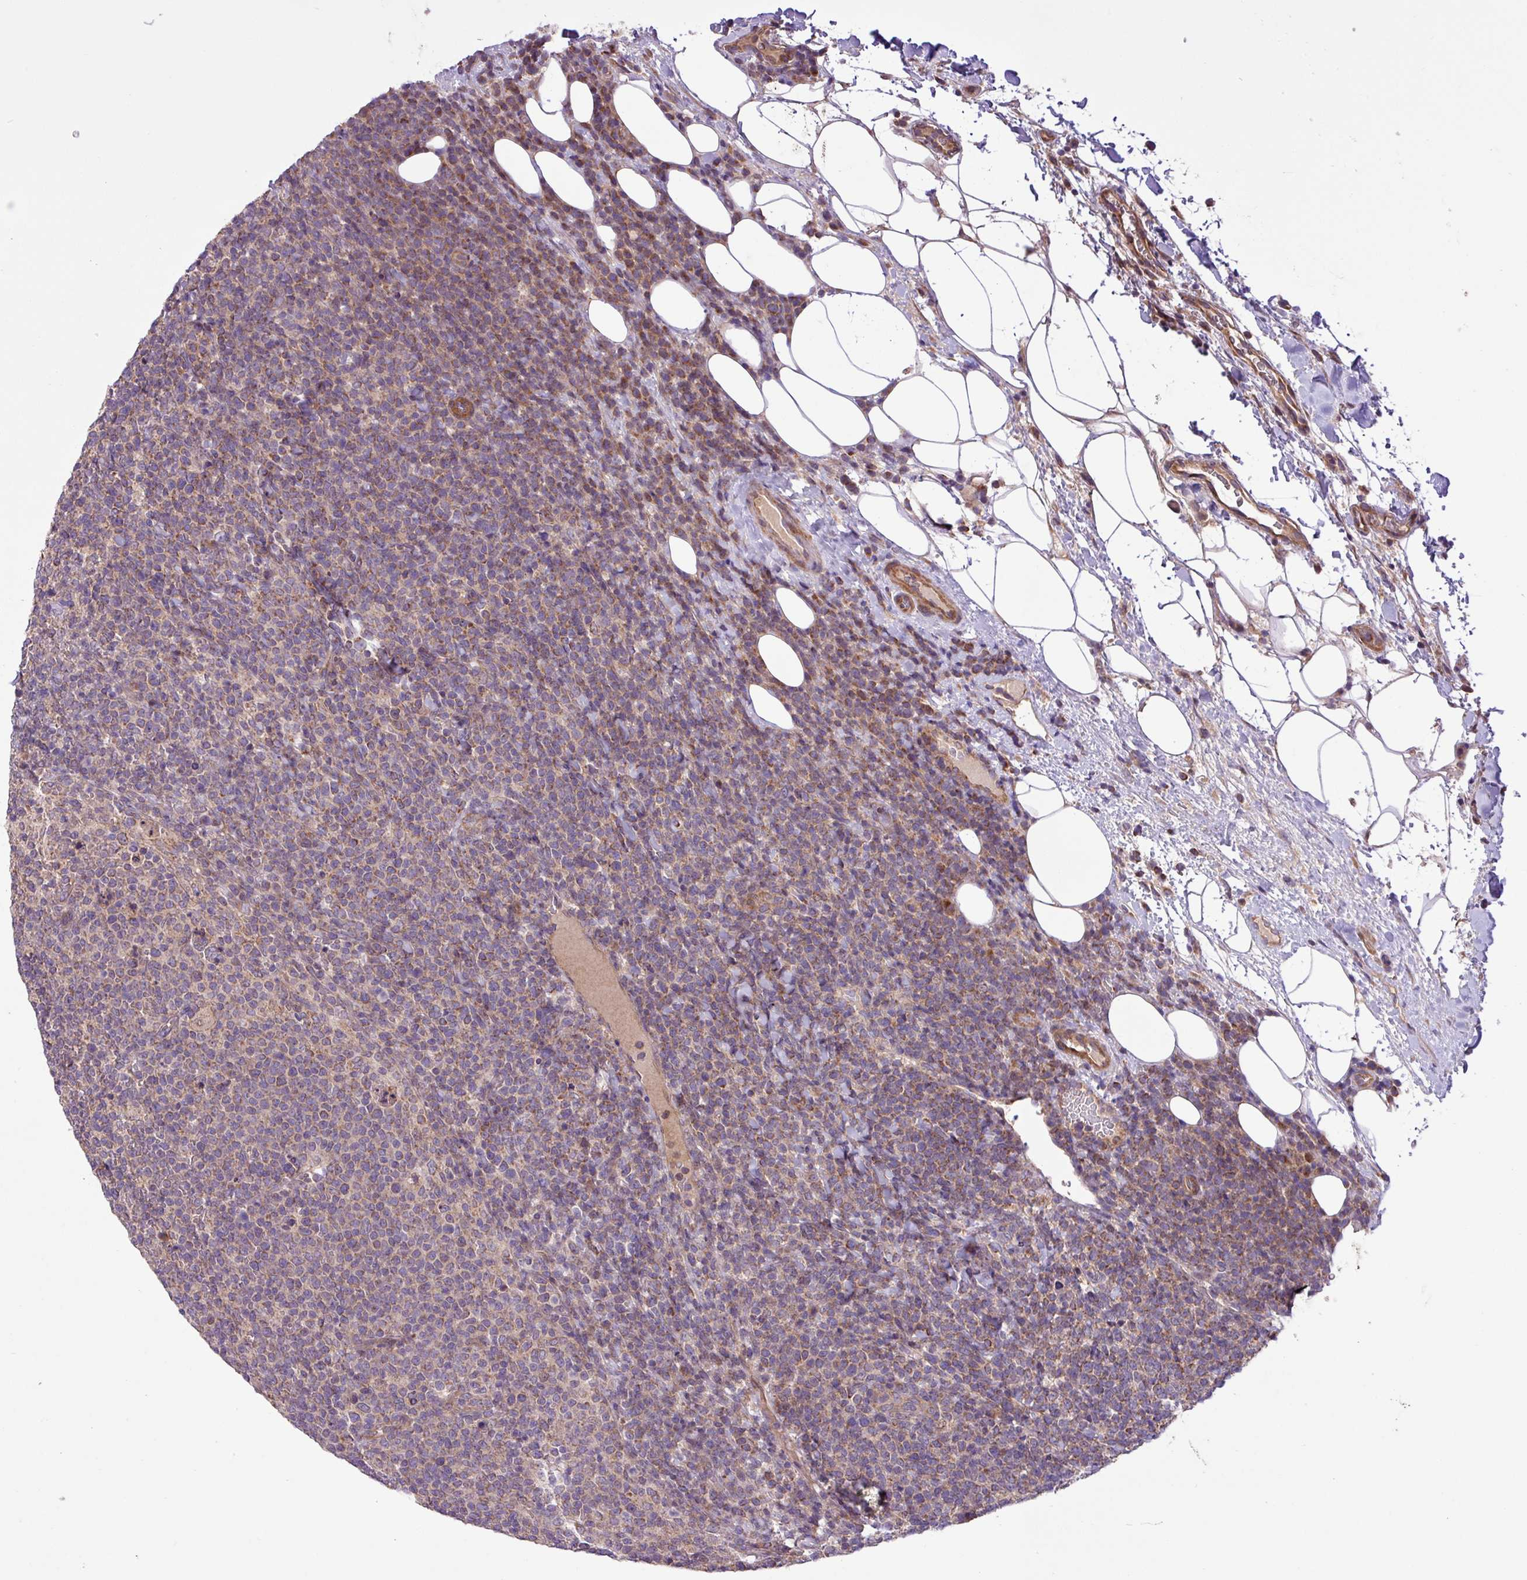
{"staining": {"intensity": "weak", "quantity": "25%-75%", "location": "cytoplasmic/membranous"}, "tissue": "lymphoma", "cell_type": "Tumor cells", "image_type": "cancer", "snomed": [{"axis": "morphology", "description": "Malignant lymphoma, non-Hodgkin's type, High grade"}, {"axis": "topography", "description": "Lymph node"}], "caption": "An IHC micrograph of neoplastic tissue is shown. Protein staining in brown shows weak cytoplasmic/membranous positivity in high-grade malignant lymphoma, non-Hodgkin's type within tumor cells.", "gene": "TIMM10B", "patient": {"sex": "male", "age": 61}}